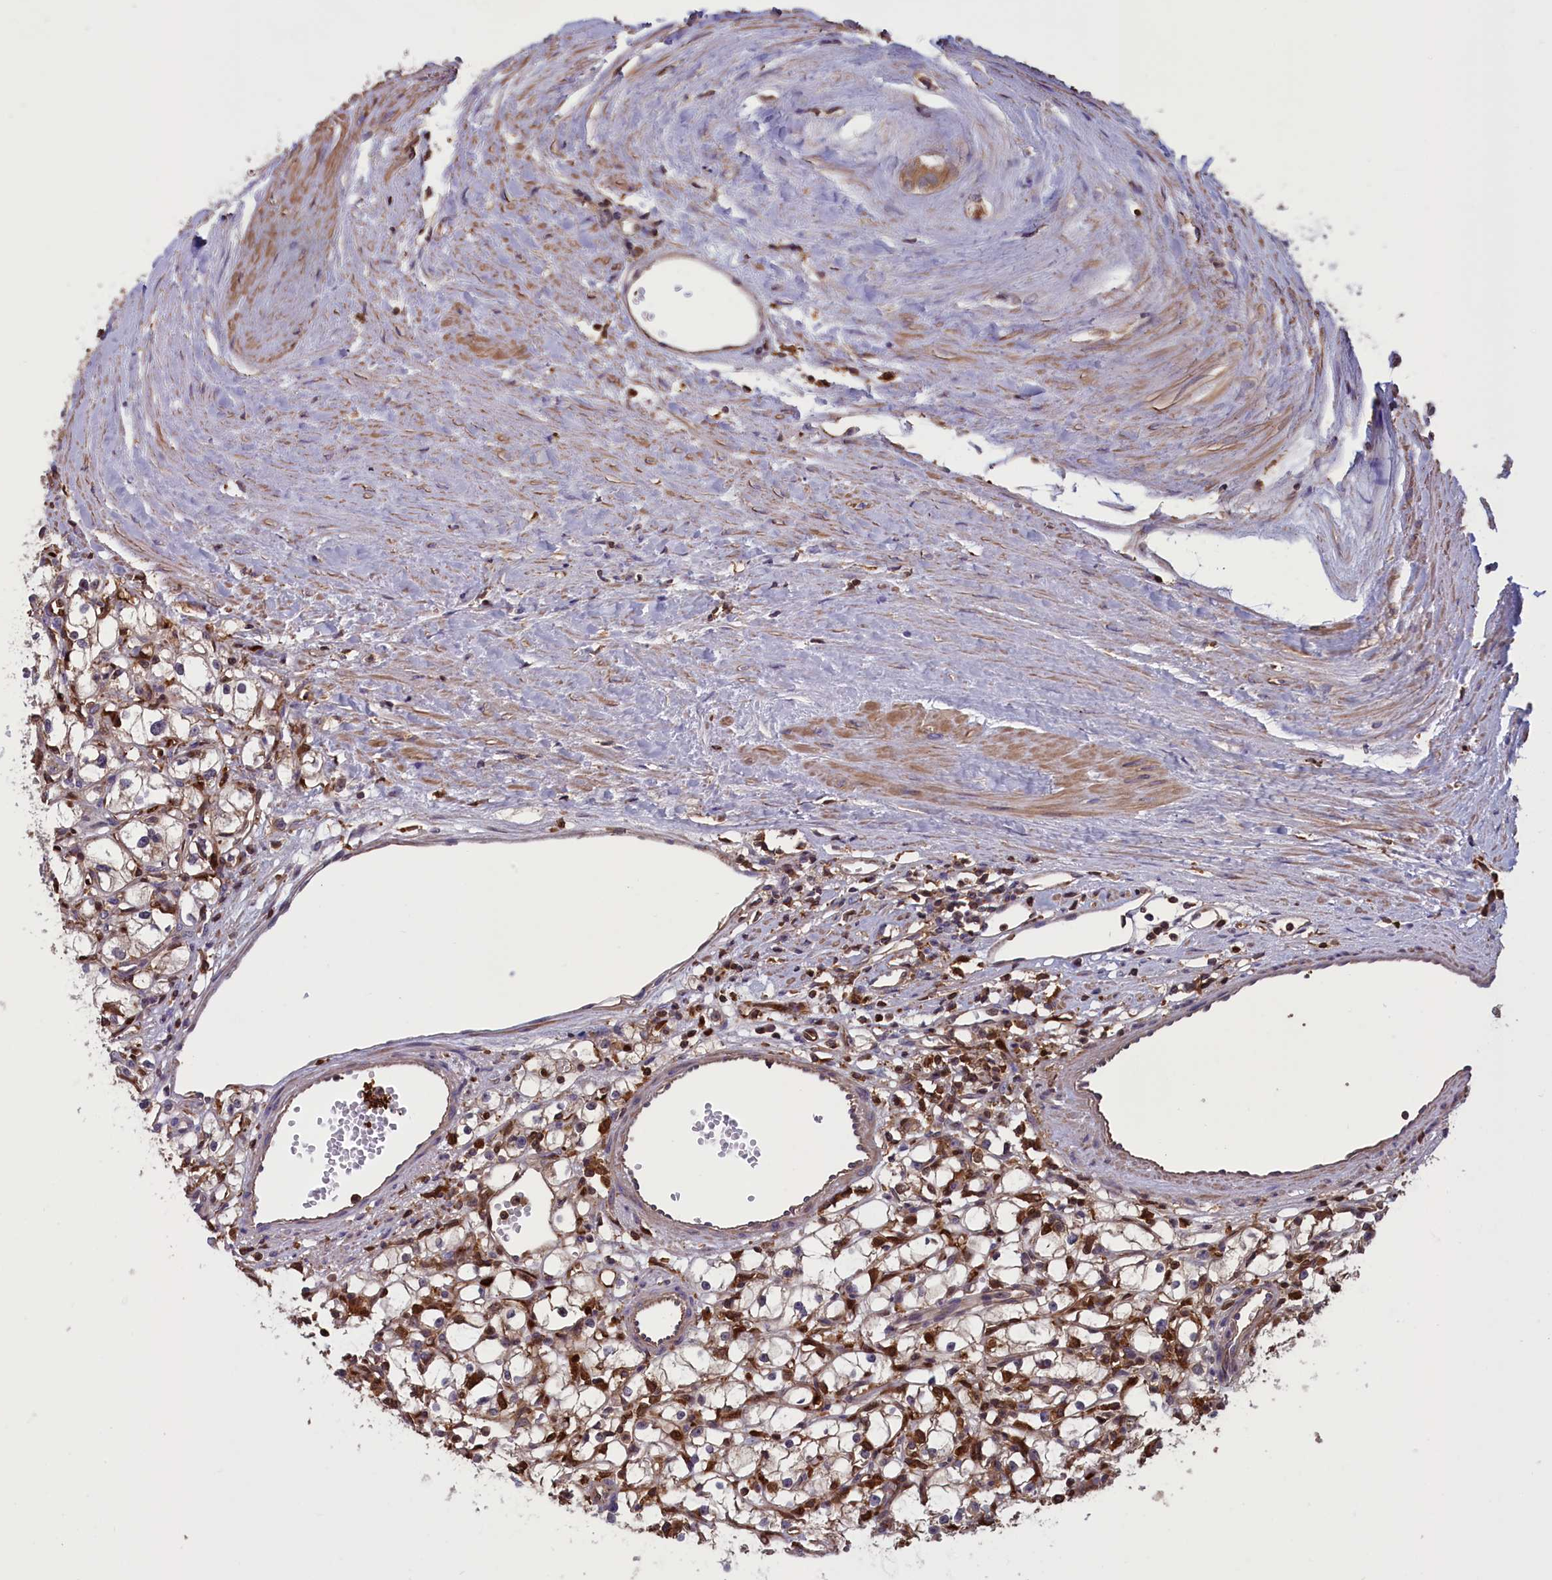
{"staining": {"intensity": "weak", "quantity": "25%-75%", "location": "cytoplasmic/membranous"}, "tissue": "renal cancer", "cell_type": "Tumor cells", "image_type": "cancer", "snomed": [{"axis": "morphology", "description": "Adenocarcinoma, NOS"}, {"axis": "topography", "description": "Kidney"}], "caption": "Immunohistochemistry histopathology image of renal cancer stained for a protein (brown), which displays low levels of weak cytoplasmic/membranous expression in about 25%-75% of tumor cells.", "gene": "ARHGAP18", "patient": {"sex": "male", "age": 56}}